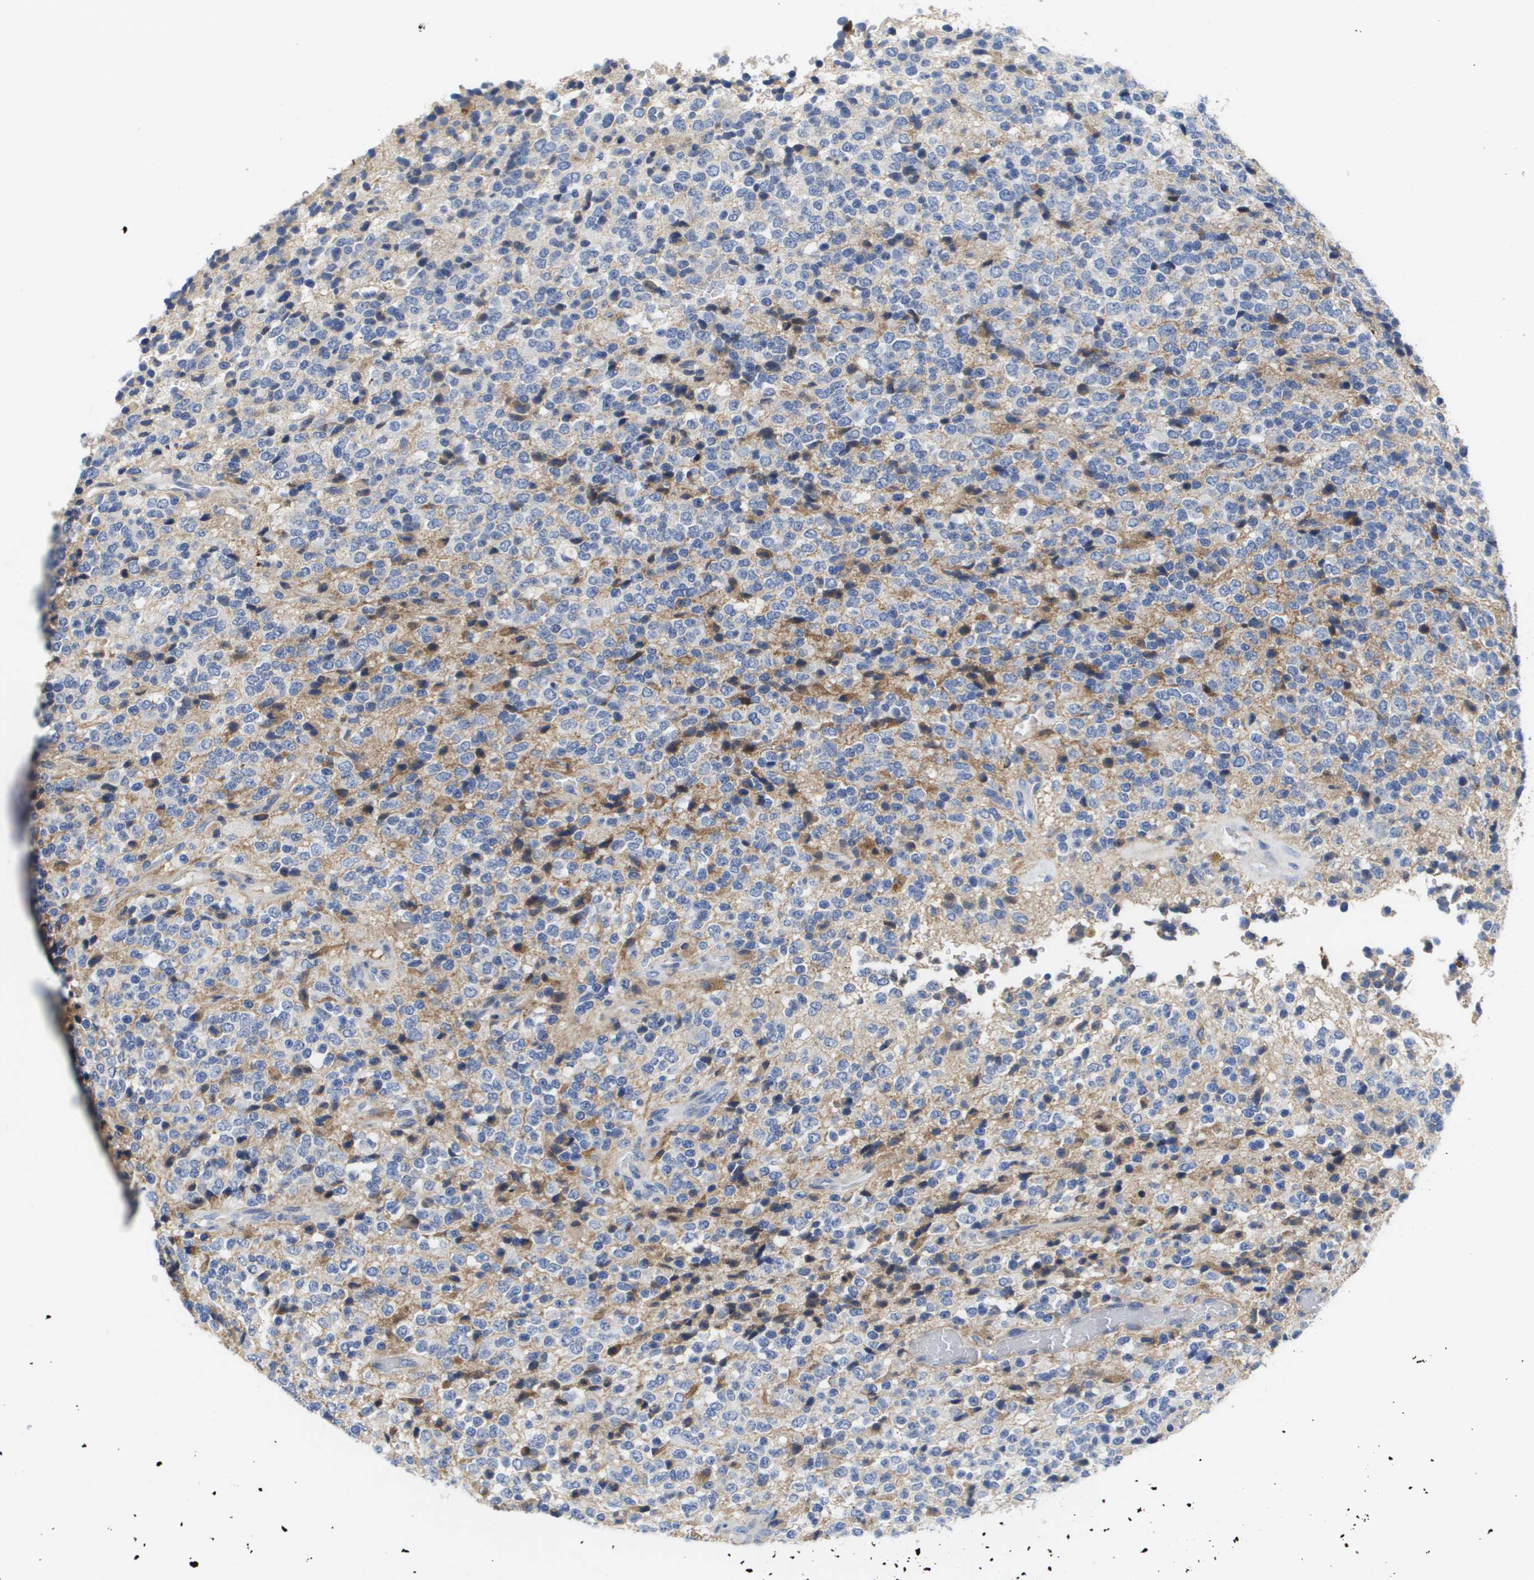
{"staining": {"intensity": "negative", "quantity": "none", "location": "none"}, "tissue": "glioma", "cell_type": "Tumor cells", "image_type": "cancer", "snomed": [{"axis": "morphology", "description": "Glioma, malignant, High grade"}, {"axis": "topography", "description": "pancreas cauda"}], "caption": "Glioma stained for a protein using immunohistochemistry (IHC) reveals no expression tumor cells.", "gene": "SERPINC1", "patient": {"sex": "male", "age": 60}}